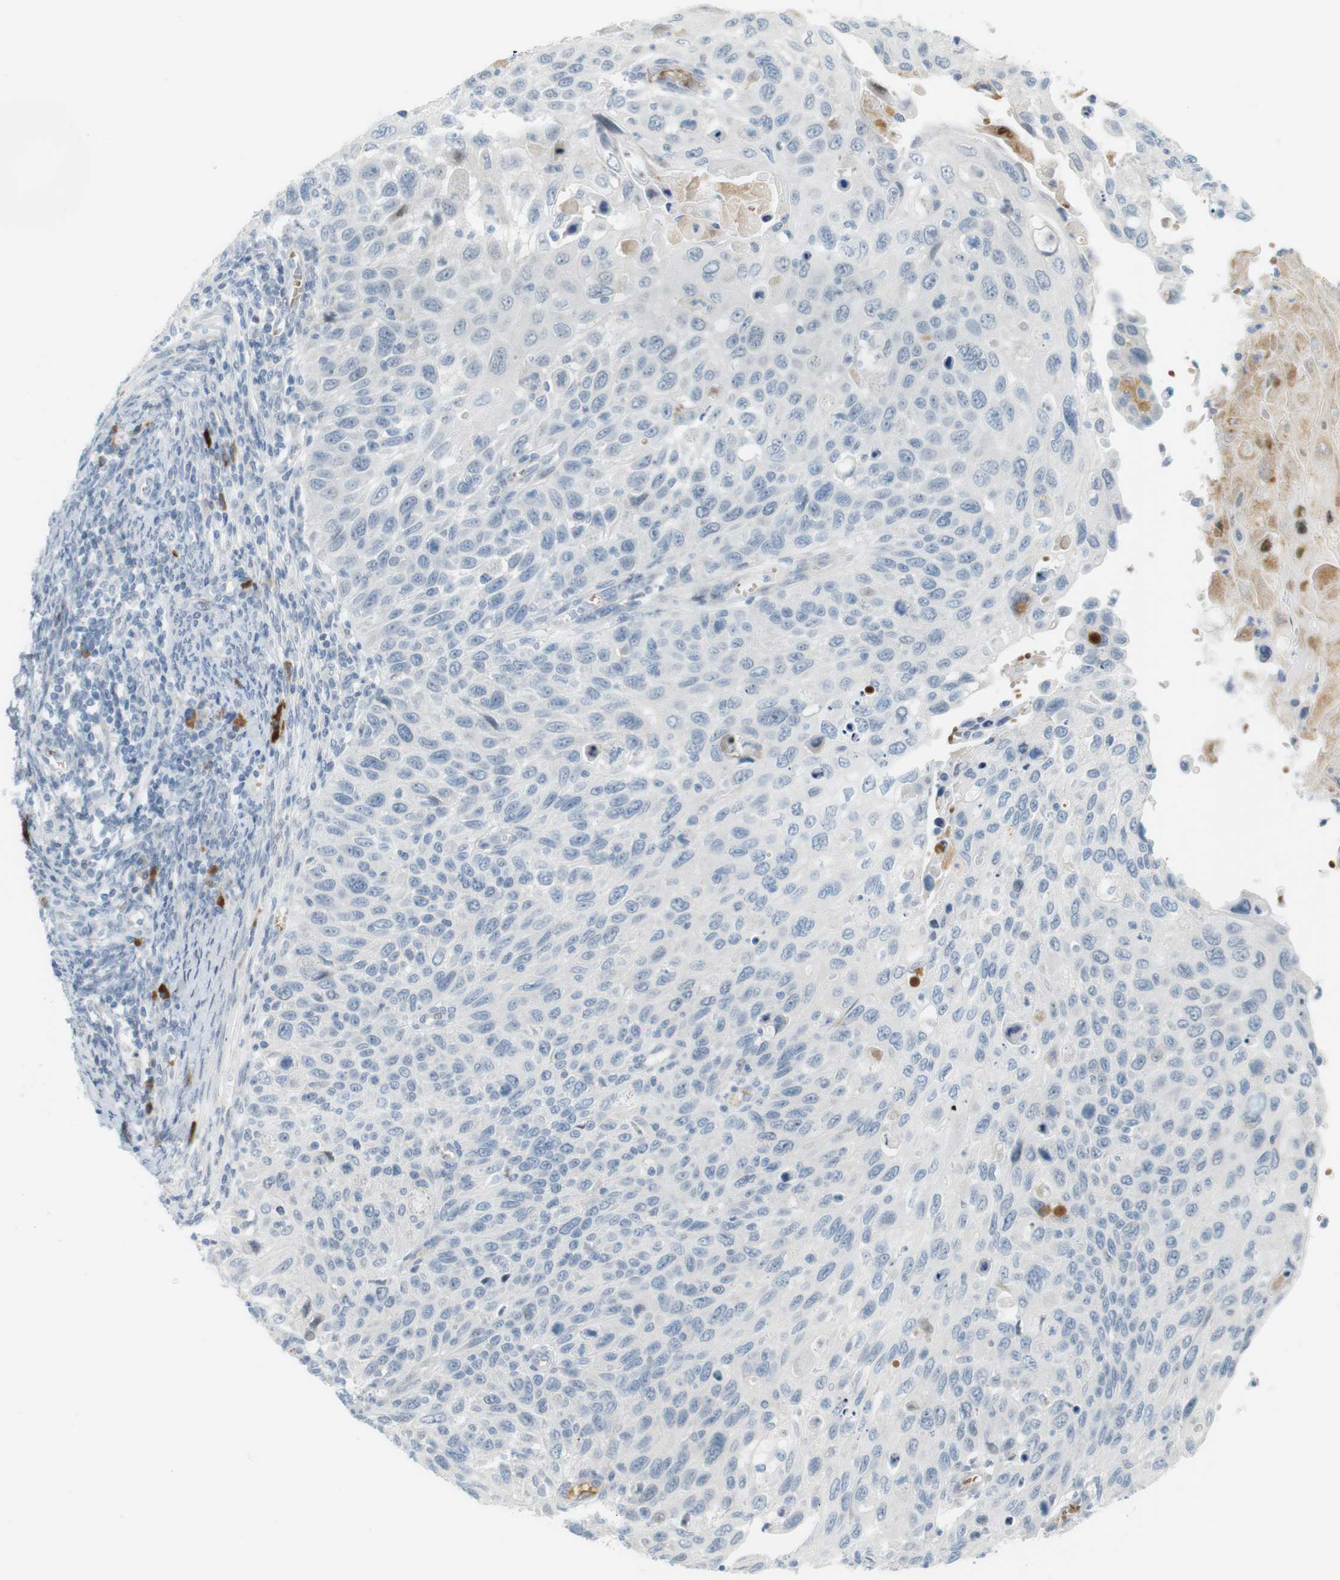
{"staining": {"intensity": "negative", "quantity": "none", "location": "none"}, "tissue": "cervical cancer", "cell_type": "Tumor cells", "image_type": "cancer", "snomed": [{"axis": "morphology", "description": "Squamous cell carcinoma, NOS"}, {"axis": "topography", "description": "Cervix"}], "caption": "The photomicrograph shows no significant positivity in tumor cells of cervical cancer.", "gene": "DMC1", "patient": {"sex": "female", "age": 70}}